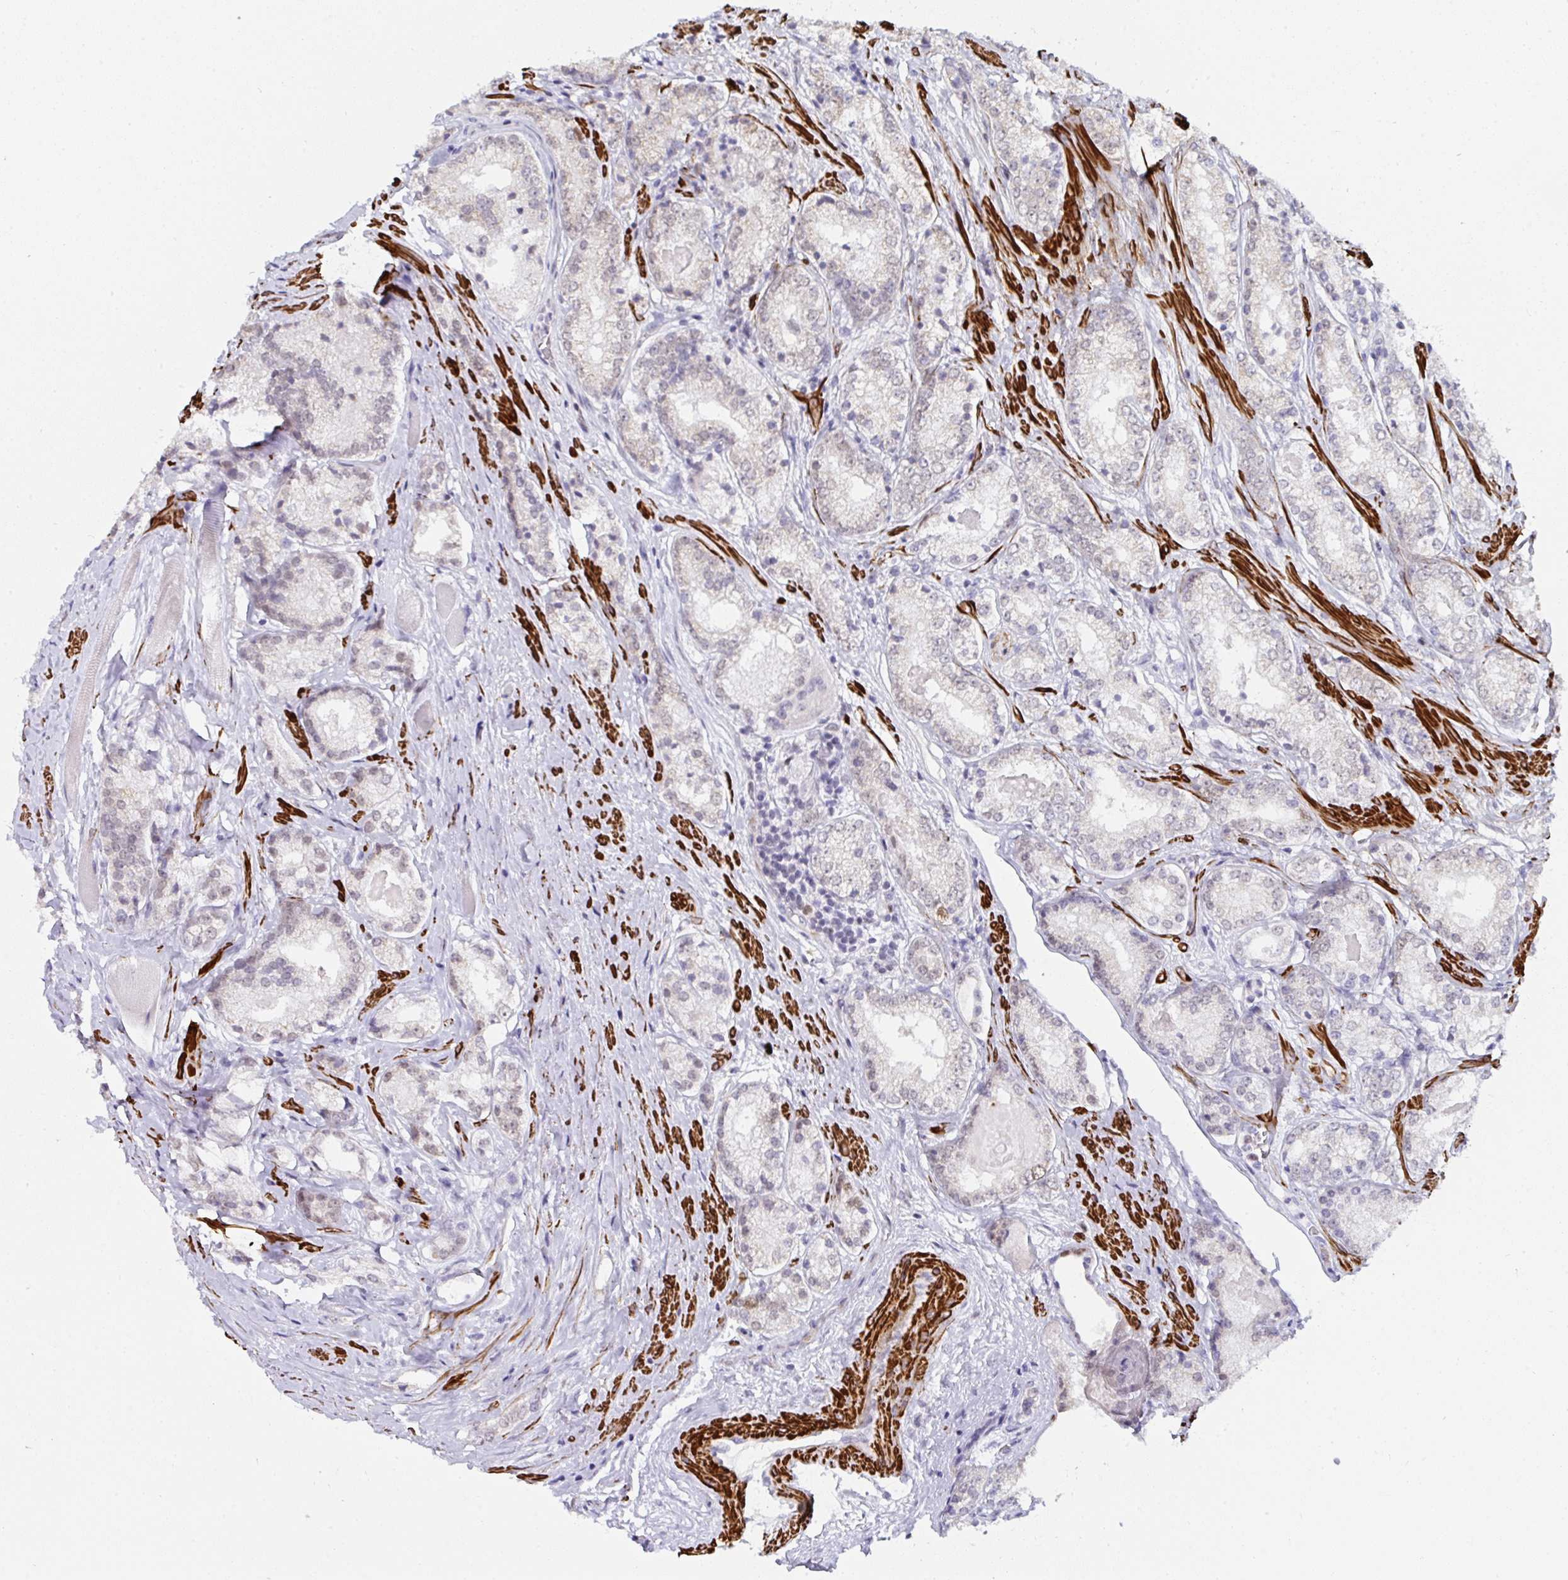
{"staining": {"intensity": "negative", "quantity": "none", "location": "none"}, "tissue": "prostate cancer", "cell_type": "Tumor cells", "image_type": "cancer", "snomed": [{"axis": "morphology", "description": "Adenocarcinoma, NOS"}, {"axis": "morphology", "description": "Adenocarcinoma, Low grade"}, {"axis": "topography", "description": "Prostate"}], "caption": "The immunohistochemistry (IHC) image has no significant staining in tumor cells of prostate cancer (adenocarcinoma) tissue. Brightfield microscopy of IHC stained with DAB (3,3'-diaminobenzidine) (brown) and hematoxylin (blue), captured at high magnification.", "gene": "GINS2", "patient": {"sex": "male", "age": 68}}